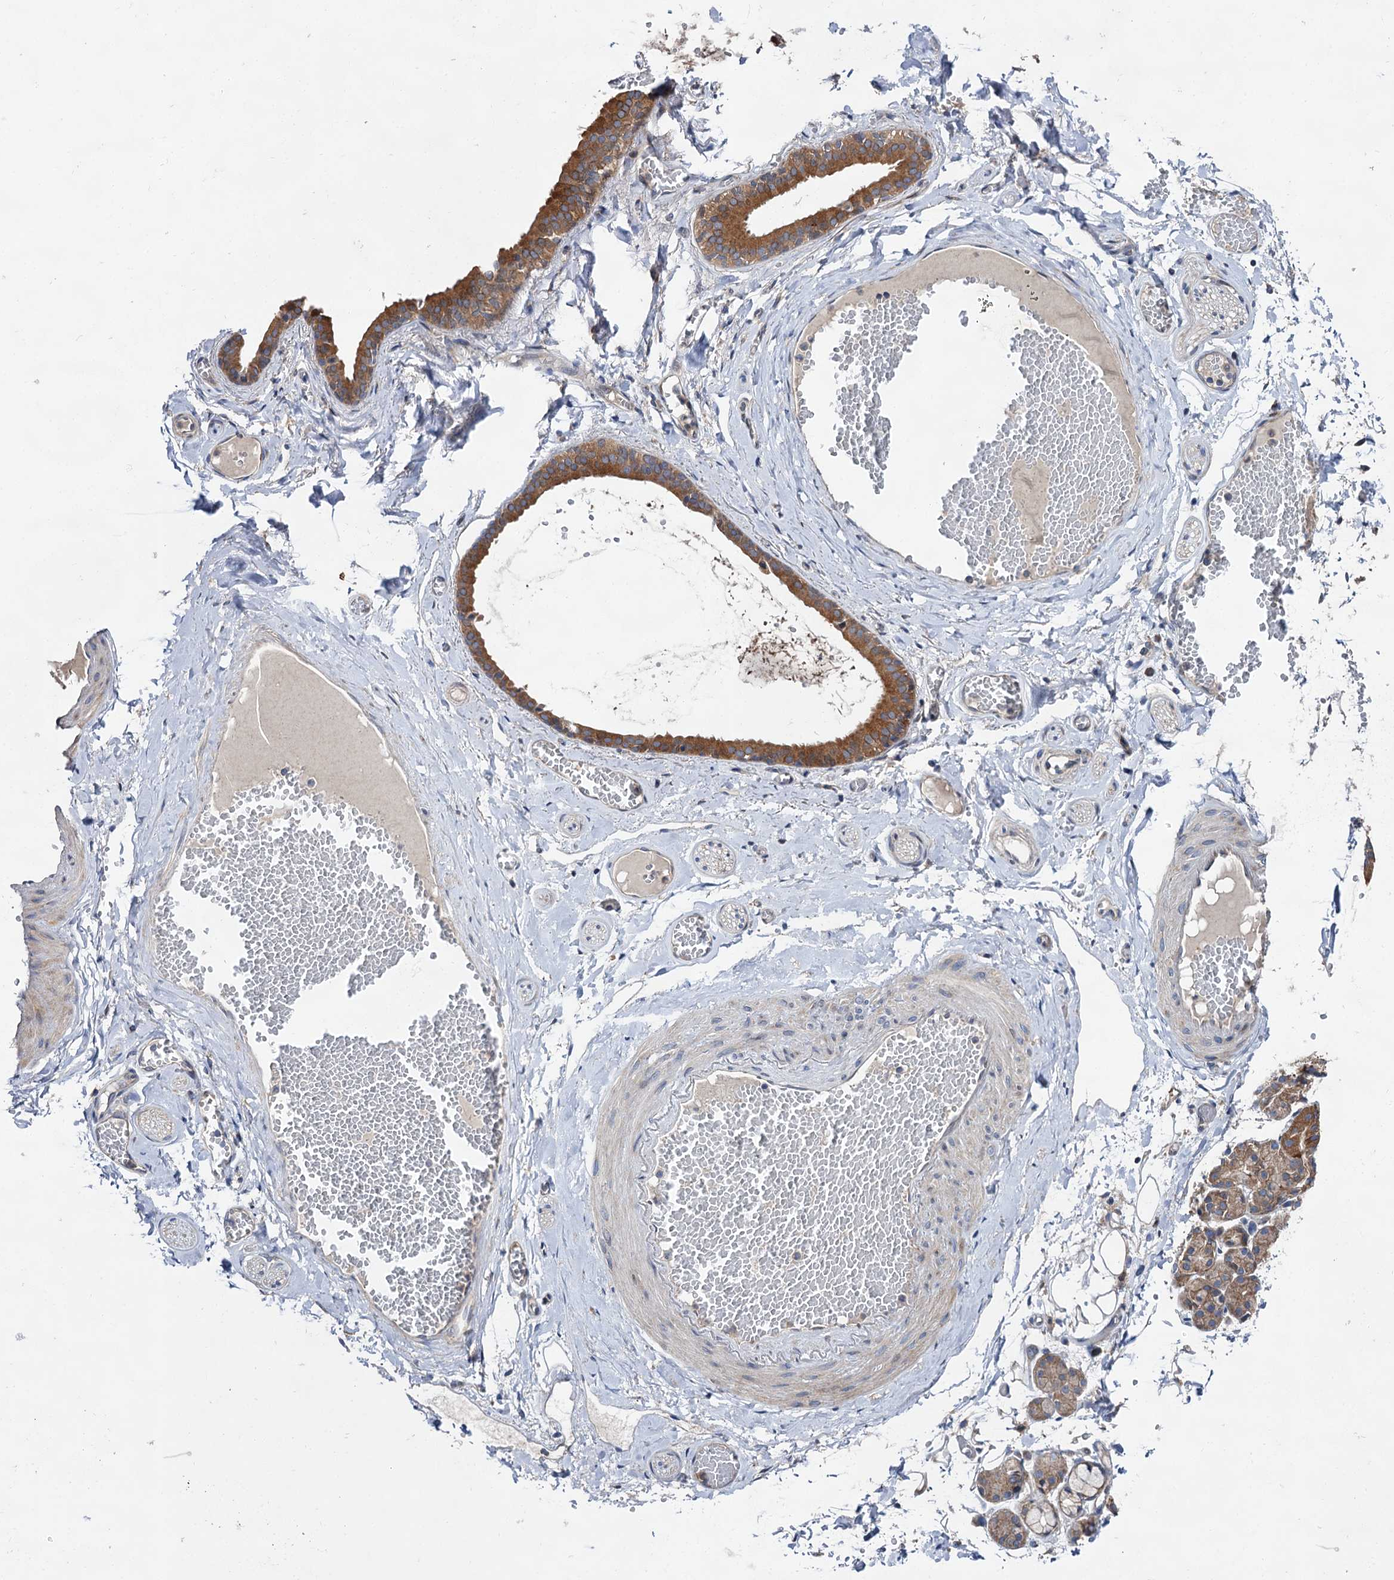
{"staining": {"intensity": "moderate", "quantity": "25%-75%", "location": "cytoplasmic/membranous"}, "tissue": "salivary gland", "cell_type": "Glandular cells", "image_type": "normal", "snomed": [{"axis": "morphology", "description": "Normal tissue, NOS"}, {"axis": "topography", "description": "Salivary gland"}], "caption": "A brown stain highlights moderate cytoplasmic/membranous staining of a protein in glandular cells of normal salivary gland. (Stains: DAB (3,3'-diaminobenzidine) in brown, nuclei in blue, Microscopy: brightfield microscopy at high magnification).", "gene": "NAA25", "patient": {"sex": "male", "age": 63}}